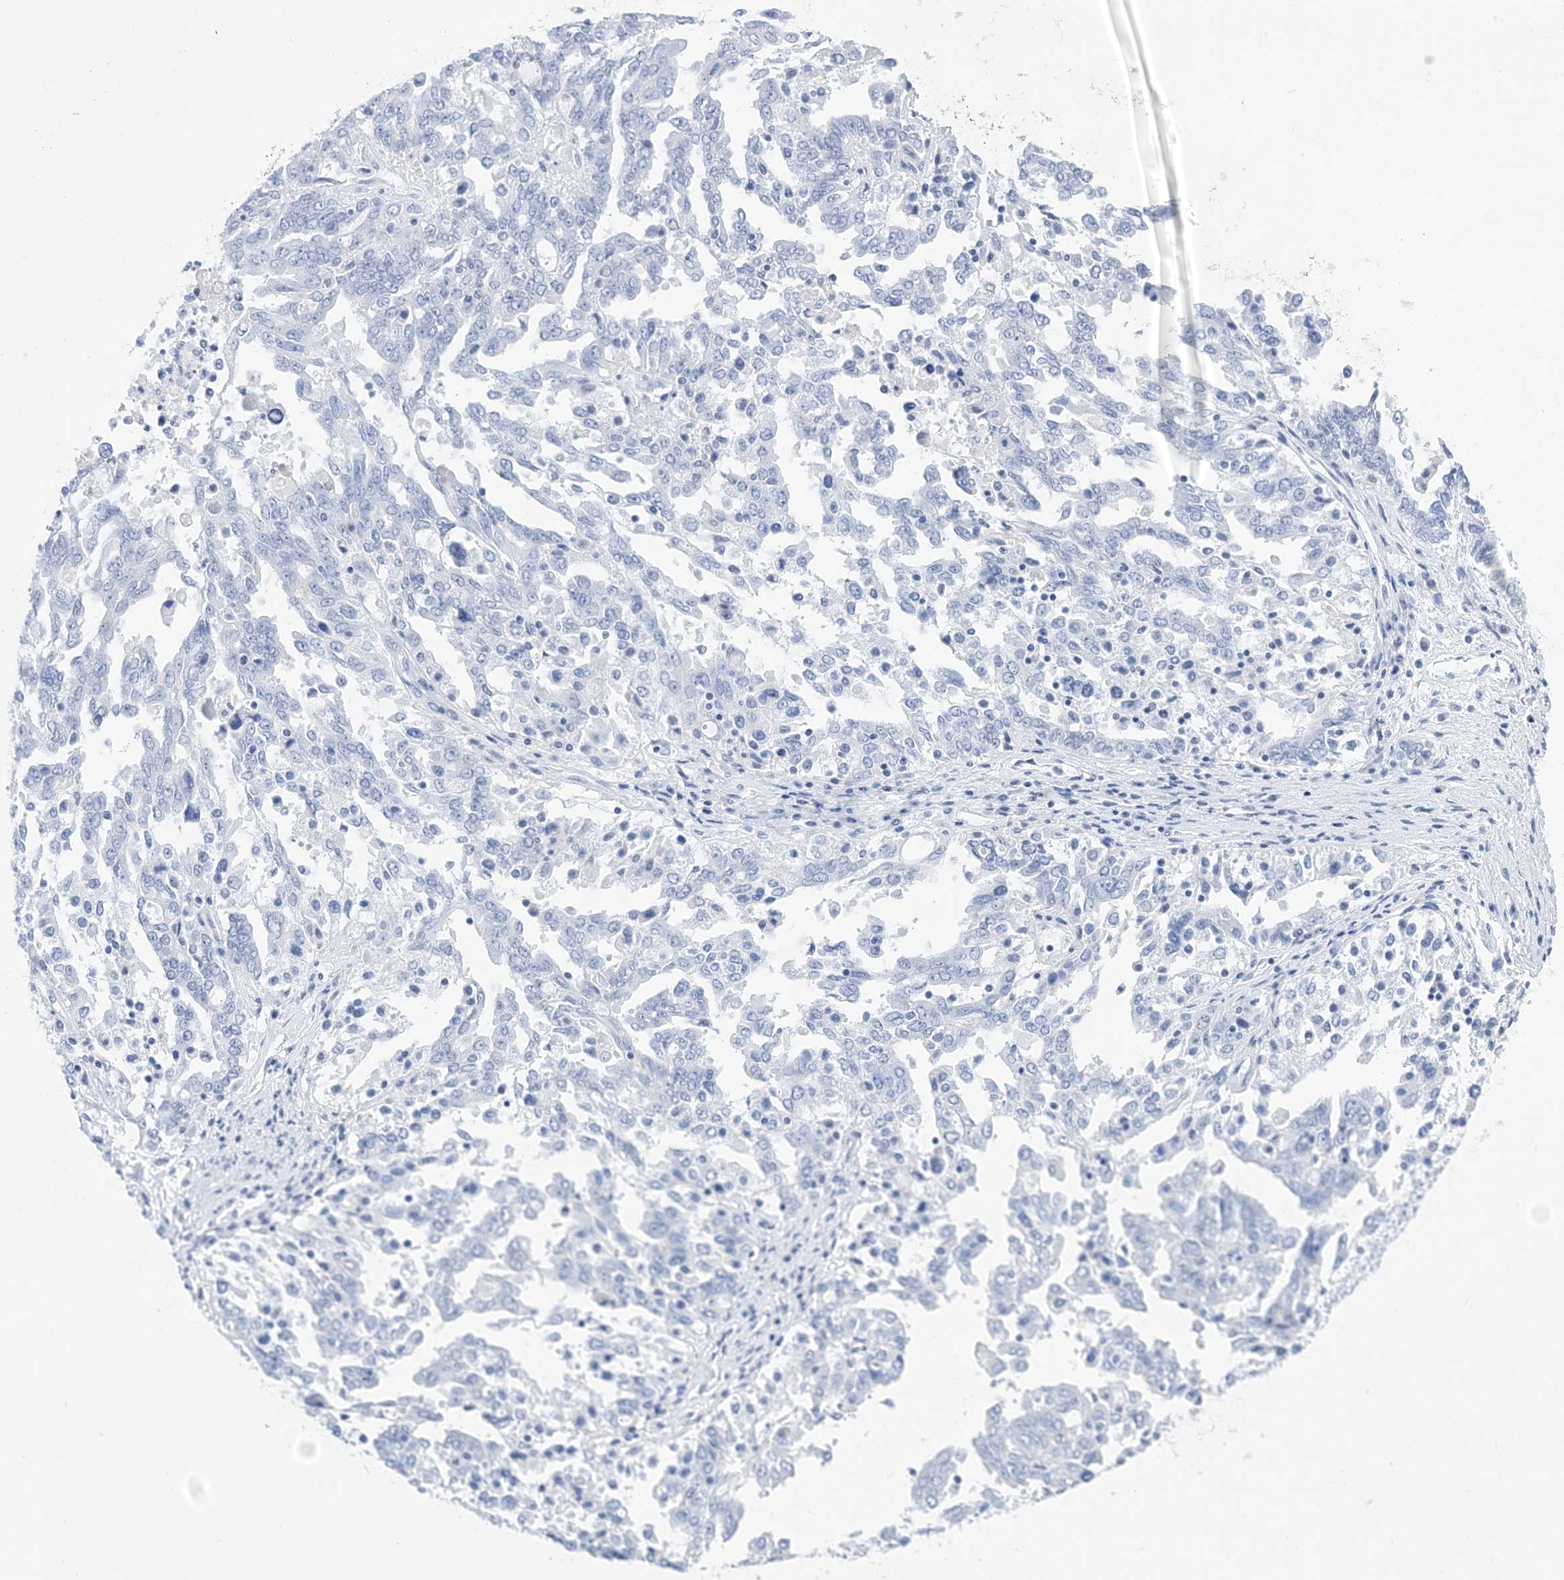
{"staining": {"intensity": "negative", "quantity": "none", "location": "none"}, "tissue": "ovarian cancer", "cell_type": "Tumor cells", "image_type": "cancer", "snomed": [{"axis": "morphology", "description": "Carcinoma, endometroid"}, {"axis": "topography", "description": "Ovary"}], "caption": "This is an immunohistochemistry photomicrograph of human ovarian cancer. There is no staining in tumor cells.", "gene": "SH3YL1", "patient": {"sex": "female", "age": 62}}